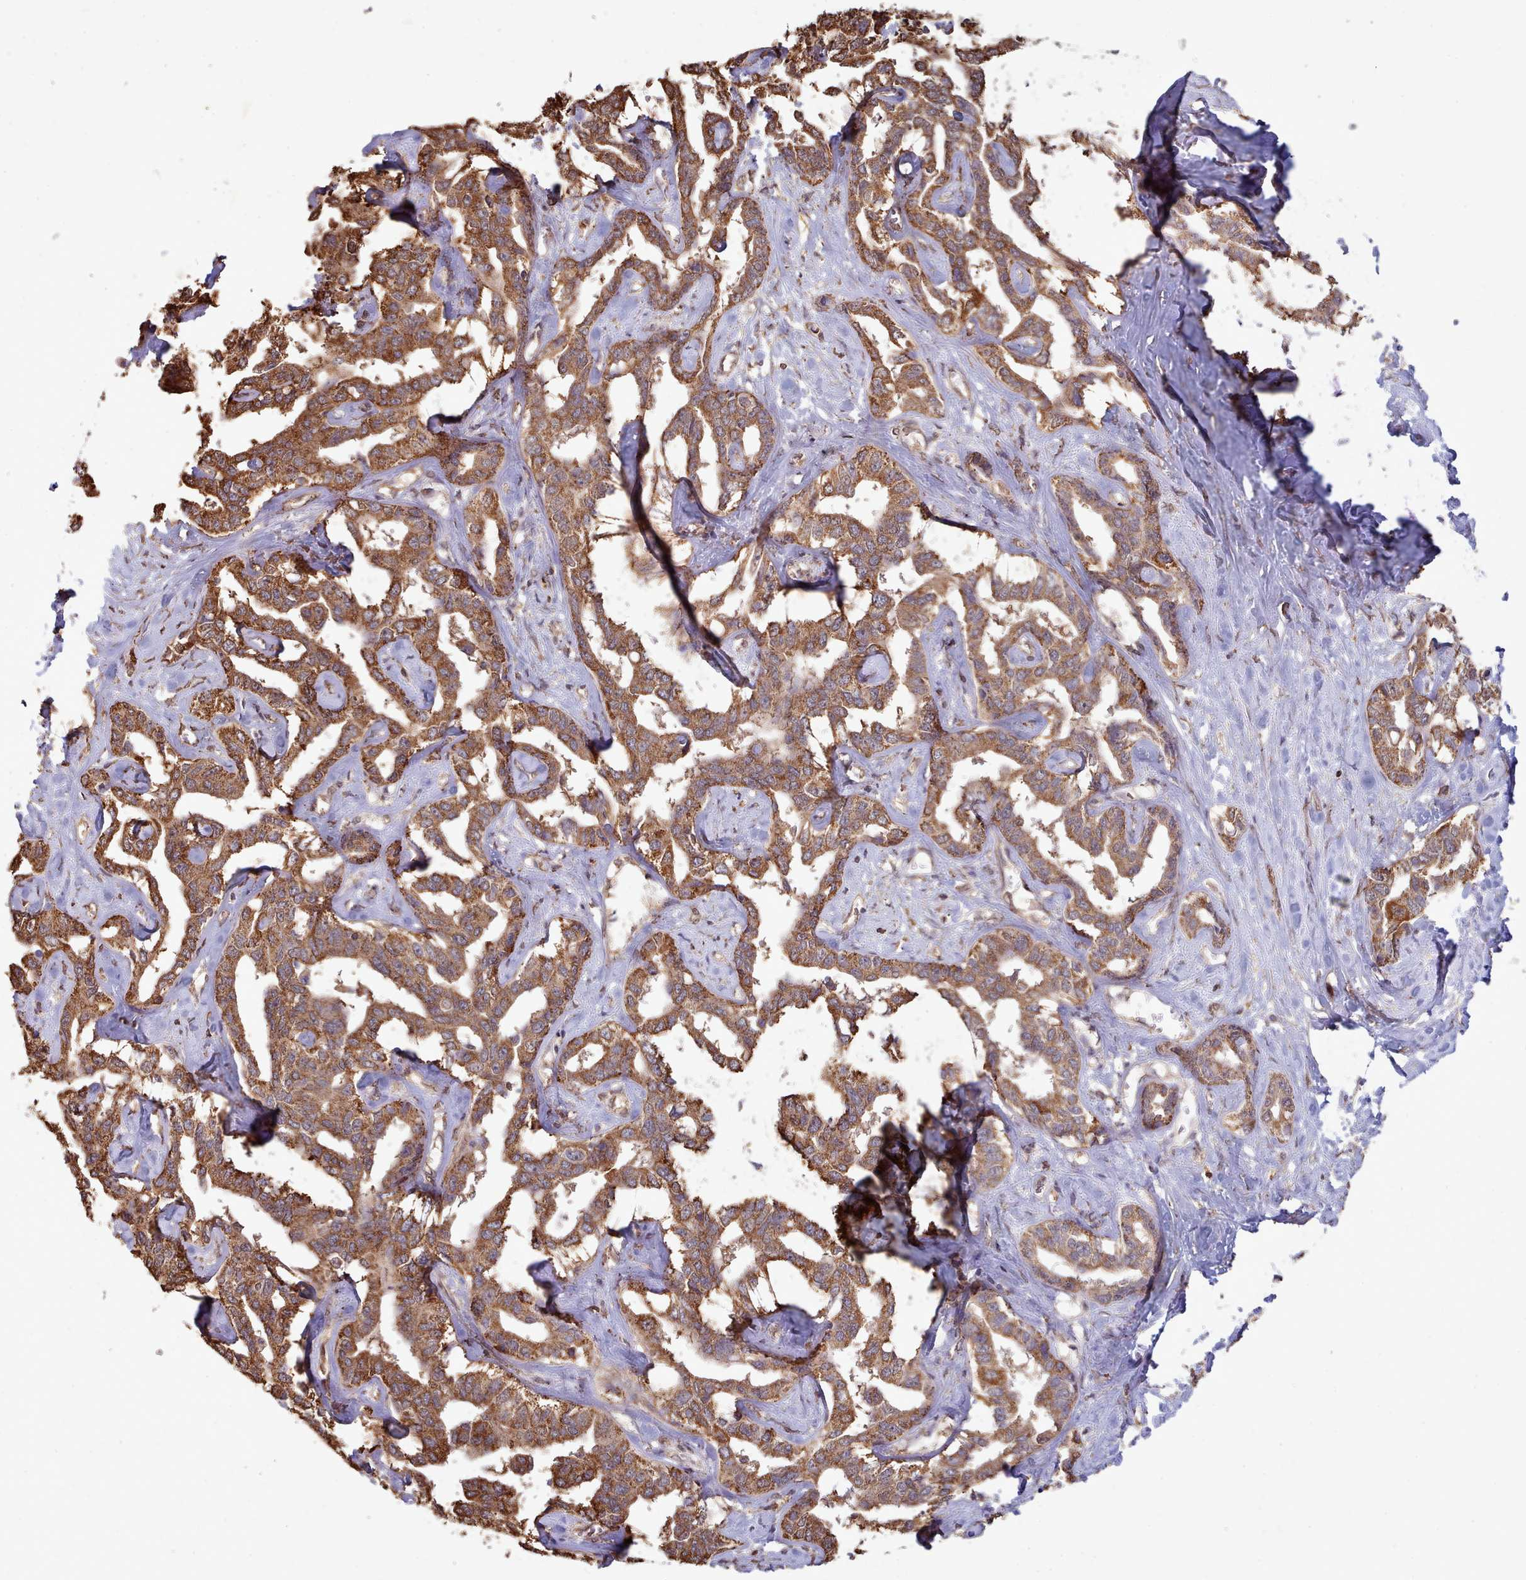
{"staining": {"intensity": "moderate", "quantity": ">75%", "location": "cytoplasmic/membranous"}, "tissue": "liver cancer", "cell_type": "Tumor cells", "image_type": "cancer", "snomed": [{"axis": "morphology", "description": "Cholangiocarcinoma"}, {"axis": "topography", "description": "Liver"}], "caption": "High-power microscopy captured an immunohistochemistry micrograph of cholangiocarcinoma (liver), revealing moderate cytoplasmic/membranous positivity in about >75% of tumor cells.", "gene": "METRN", "patient": {"sex": "male", "age": 59}}